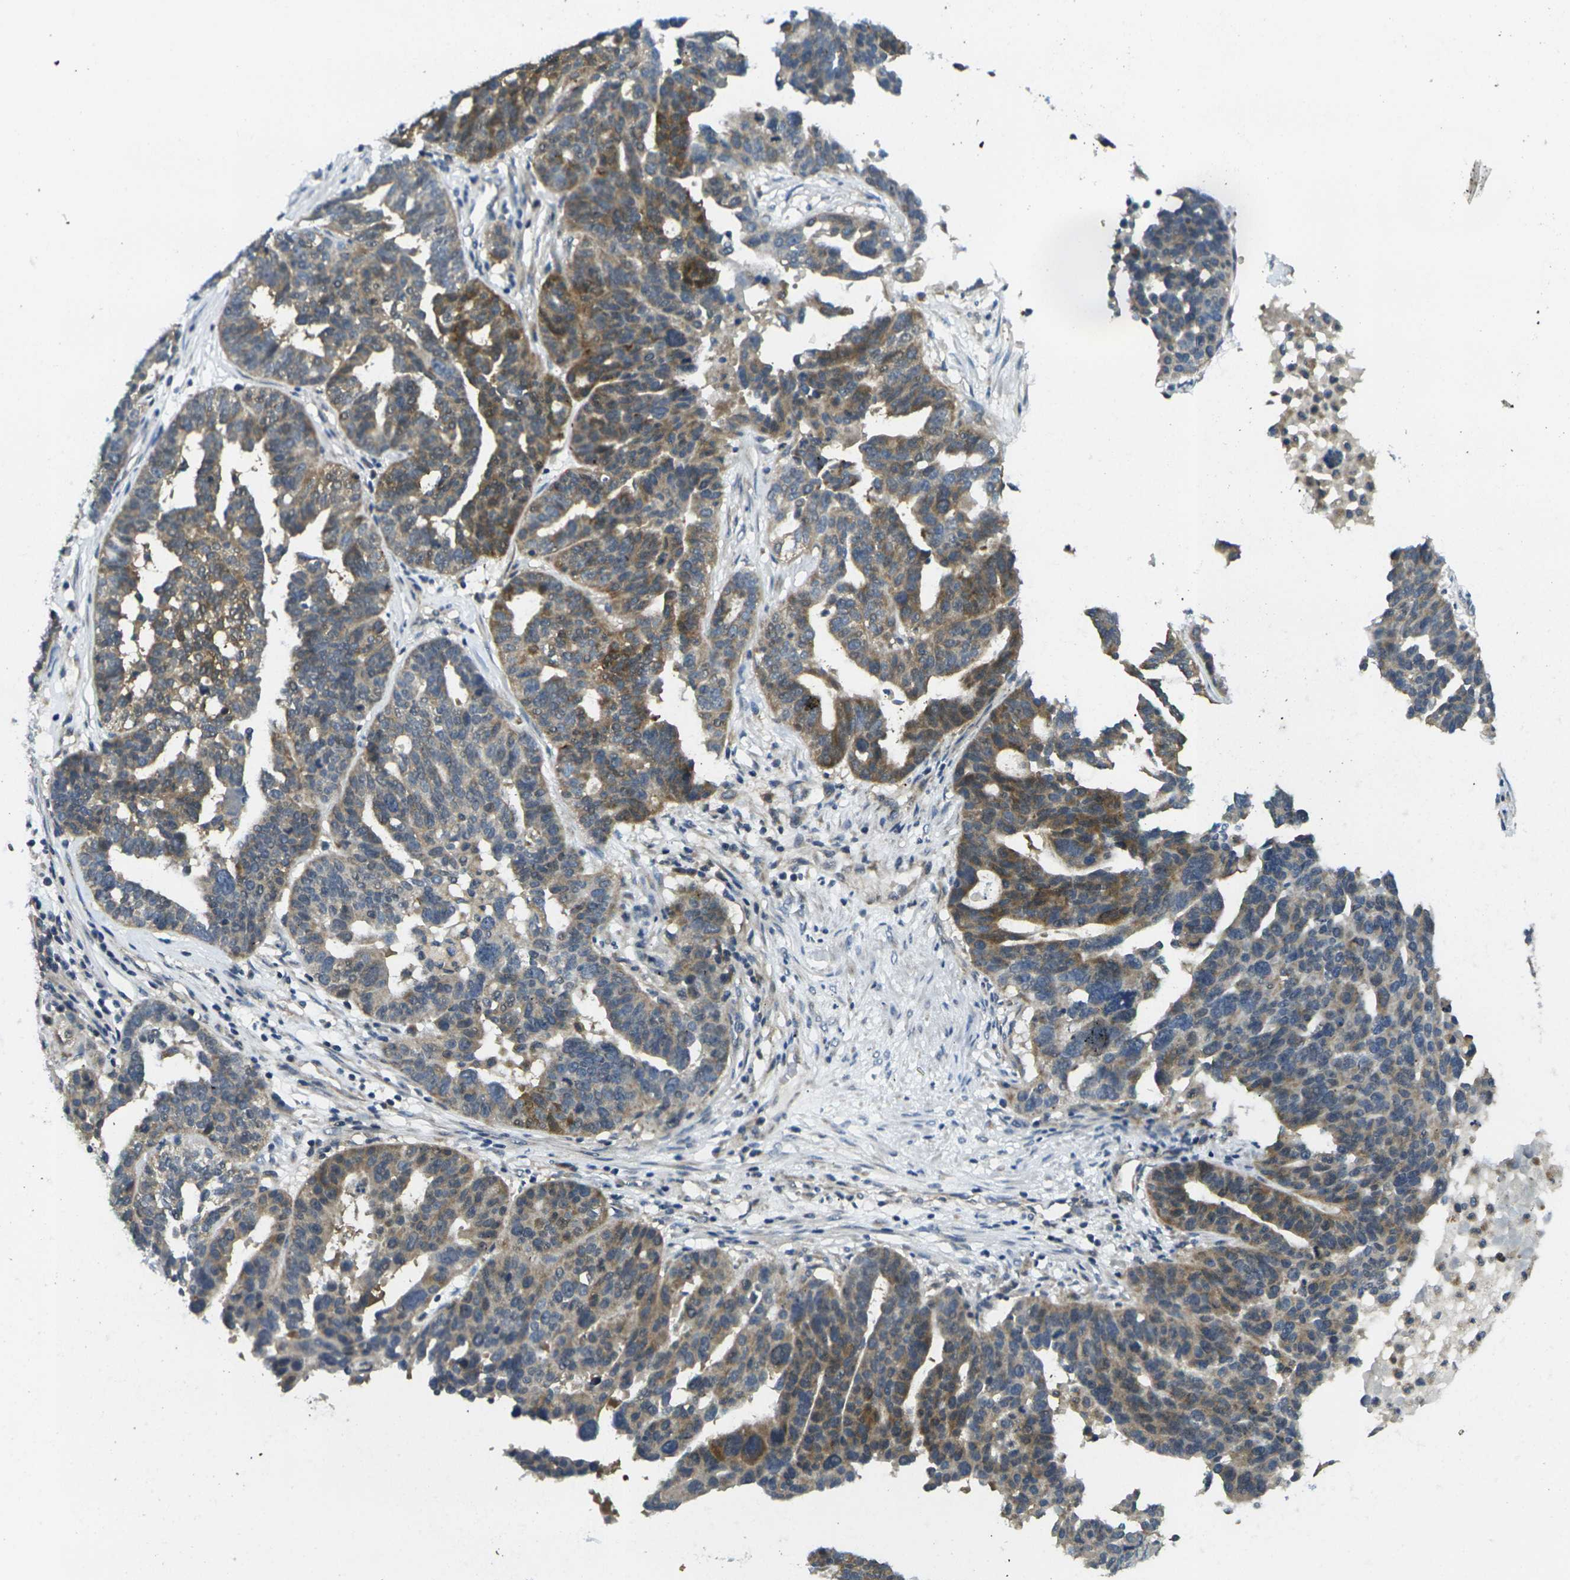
{"staining": {"intensity": "moderate", "quantity": "25%-75%", "location": "cytoplasmic/membranous"}, "tissue": "ovarian cancer", "cell_type": "Tumor cells", "image_type": "cancer", "snomed": [{"axis": "morphology", "description": "Cystadenocarcinoma, serous, NOS"}, {"axis": "topography", "description": "Ovary"}], "caption": "Immunohistochemical staining of human ovarian serous cystadenocarcinoma reveals moderate cytoplasmic/membranous protein positivity in approximately 25%-75% of tumor cells. Immunohistochemistry (ihc) stains the protein of interest in brown and the nuclei are stained blue.", "gene": "MINAR2", "patient": {"sex": "female", "age": 59}}